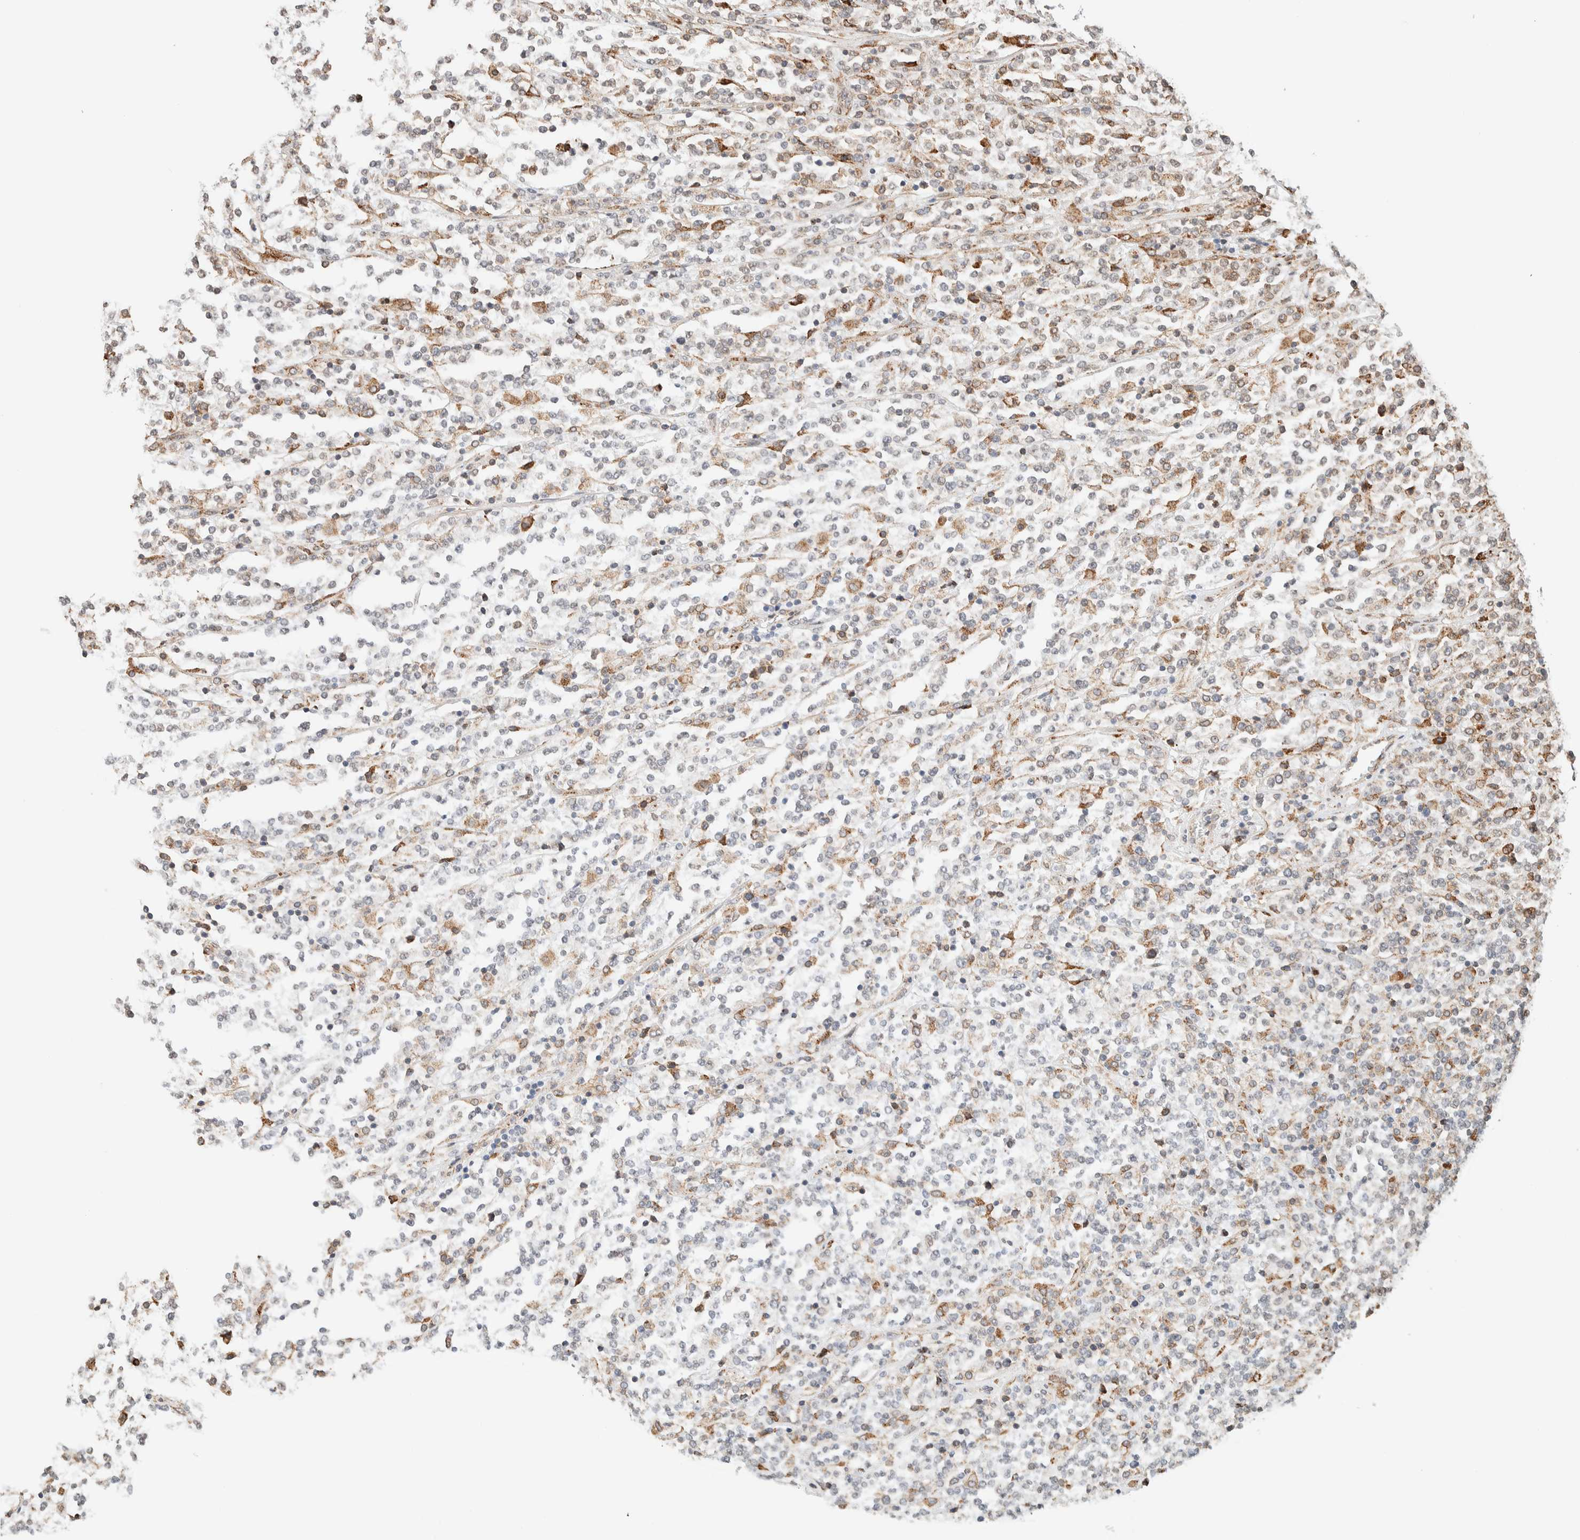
{"staining": {"intensity": "negative", "quantity": "none", "location": "none"}, "tissue": "lymphoma", "cell_type": "Tumor cells", "image_type": "cancer", "snomed": [{"axis": "morphology", "description": "Malignant lymphoma, non-Hodgkin's type, High grade"}, {"axis": "topography", "description": "Soft tissue"}], "caption": "The histopathology image displays no significant staining in tumor cells of lymphoma.", "gene": "INTS1", "patient": {"sex": "male", "age": 18}}